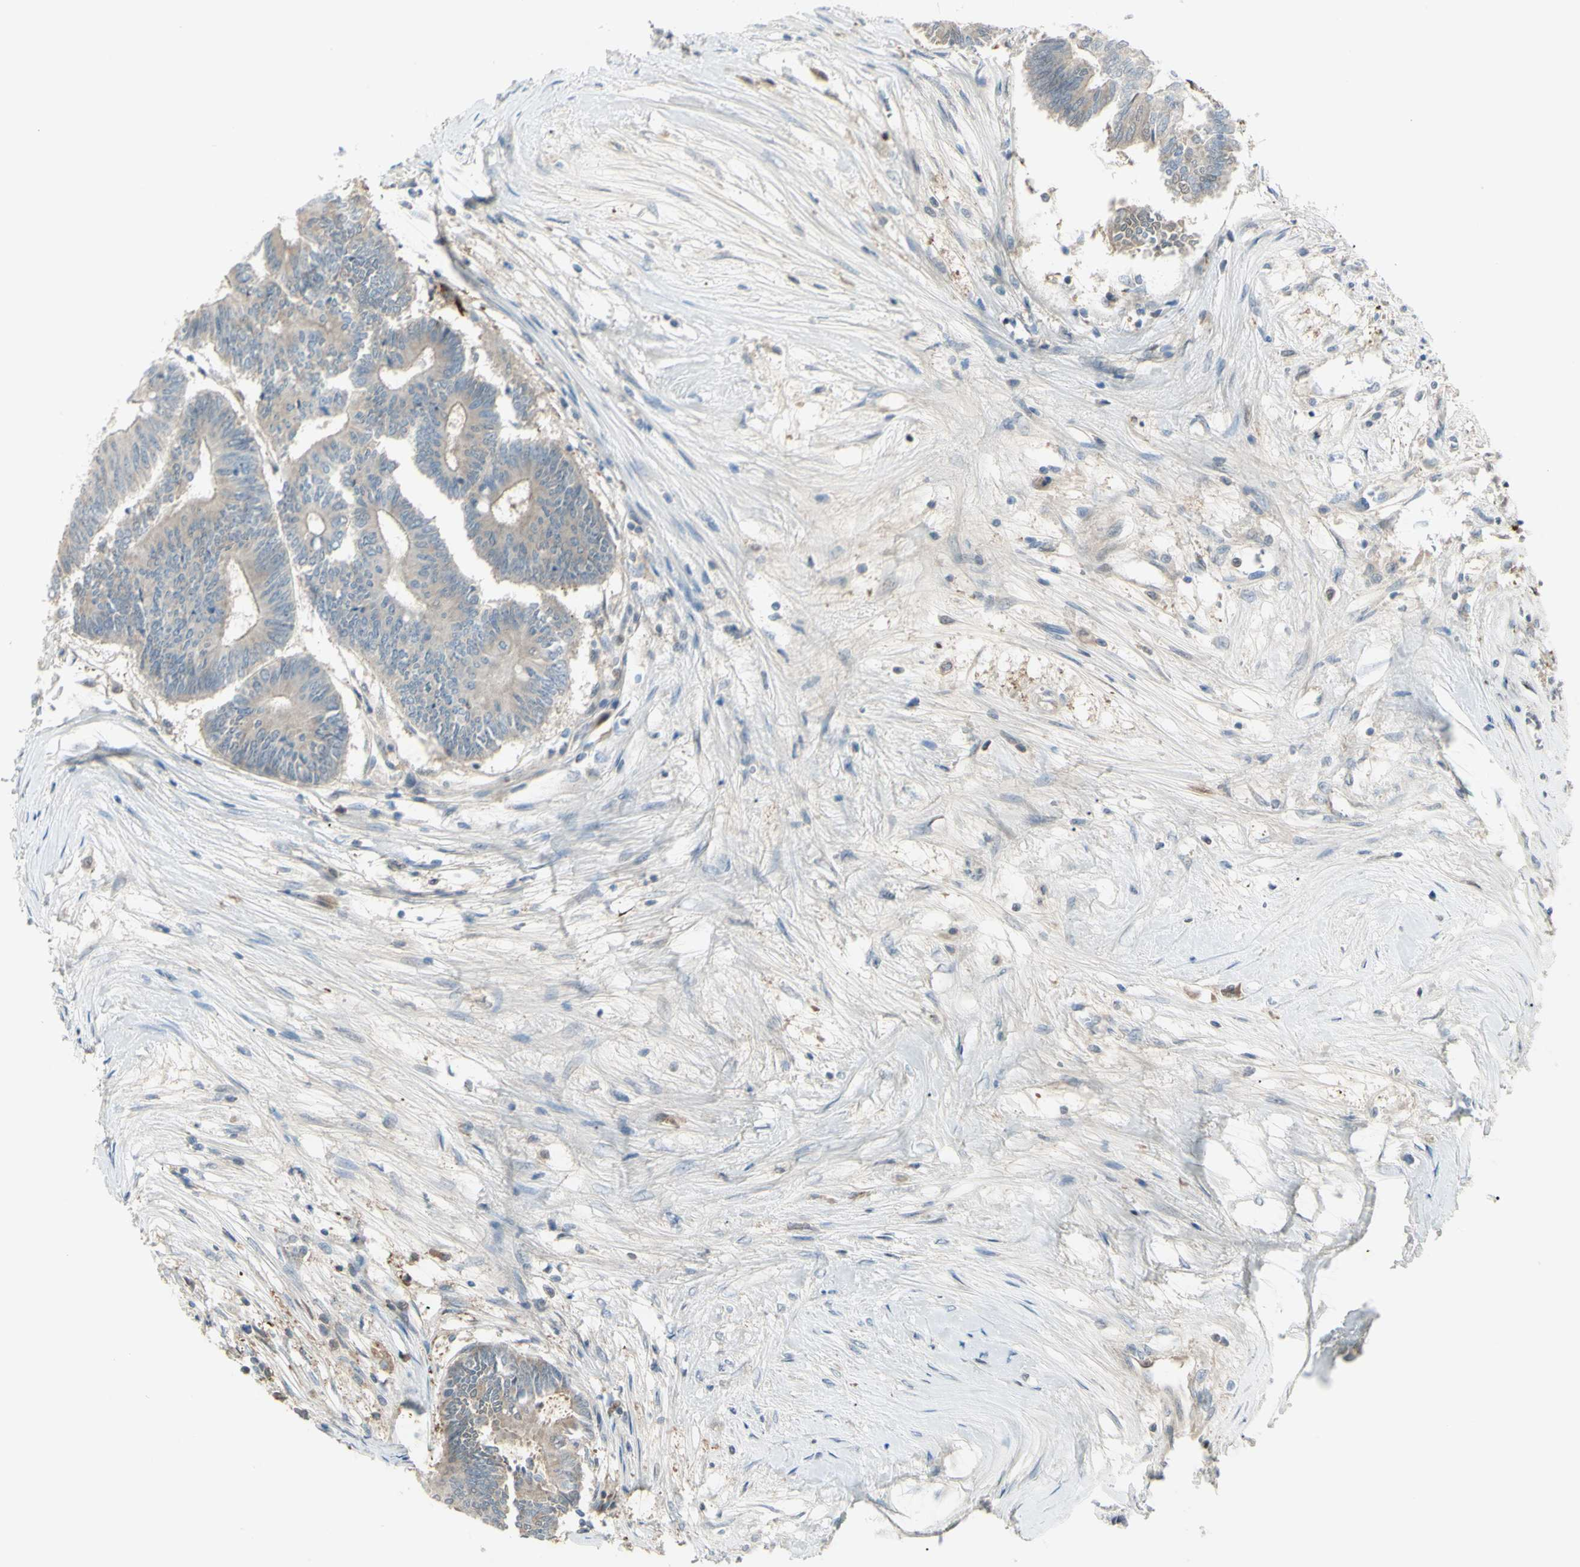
{"staining": {"intensity": "weak", "quantity": ">75%", "location": "cytoplasmic/membranous"}, "tissue": "colorectal cancer", "cell_type": "Tumor cells", "image_type": "cancer", "snomed": [{"axis": "morphology", "description": "Adenocarcinoma, NOS"}, {"axis": "topography", "description": "Rectum"}], "caption": "A histopathology image of human adenocarcinoma (colorectal) stained for a protein demonstrates weak cytoplasmic/membranous brown staining in tumor cells. (brown staining indicates protein expression, while blue staining denotes nuclei).", "gene": "C1orf159", "patient": {"sex": "male", "age": 63}}